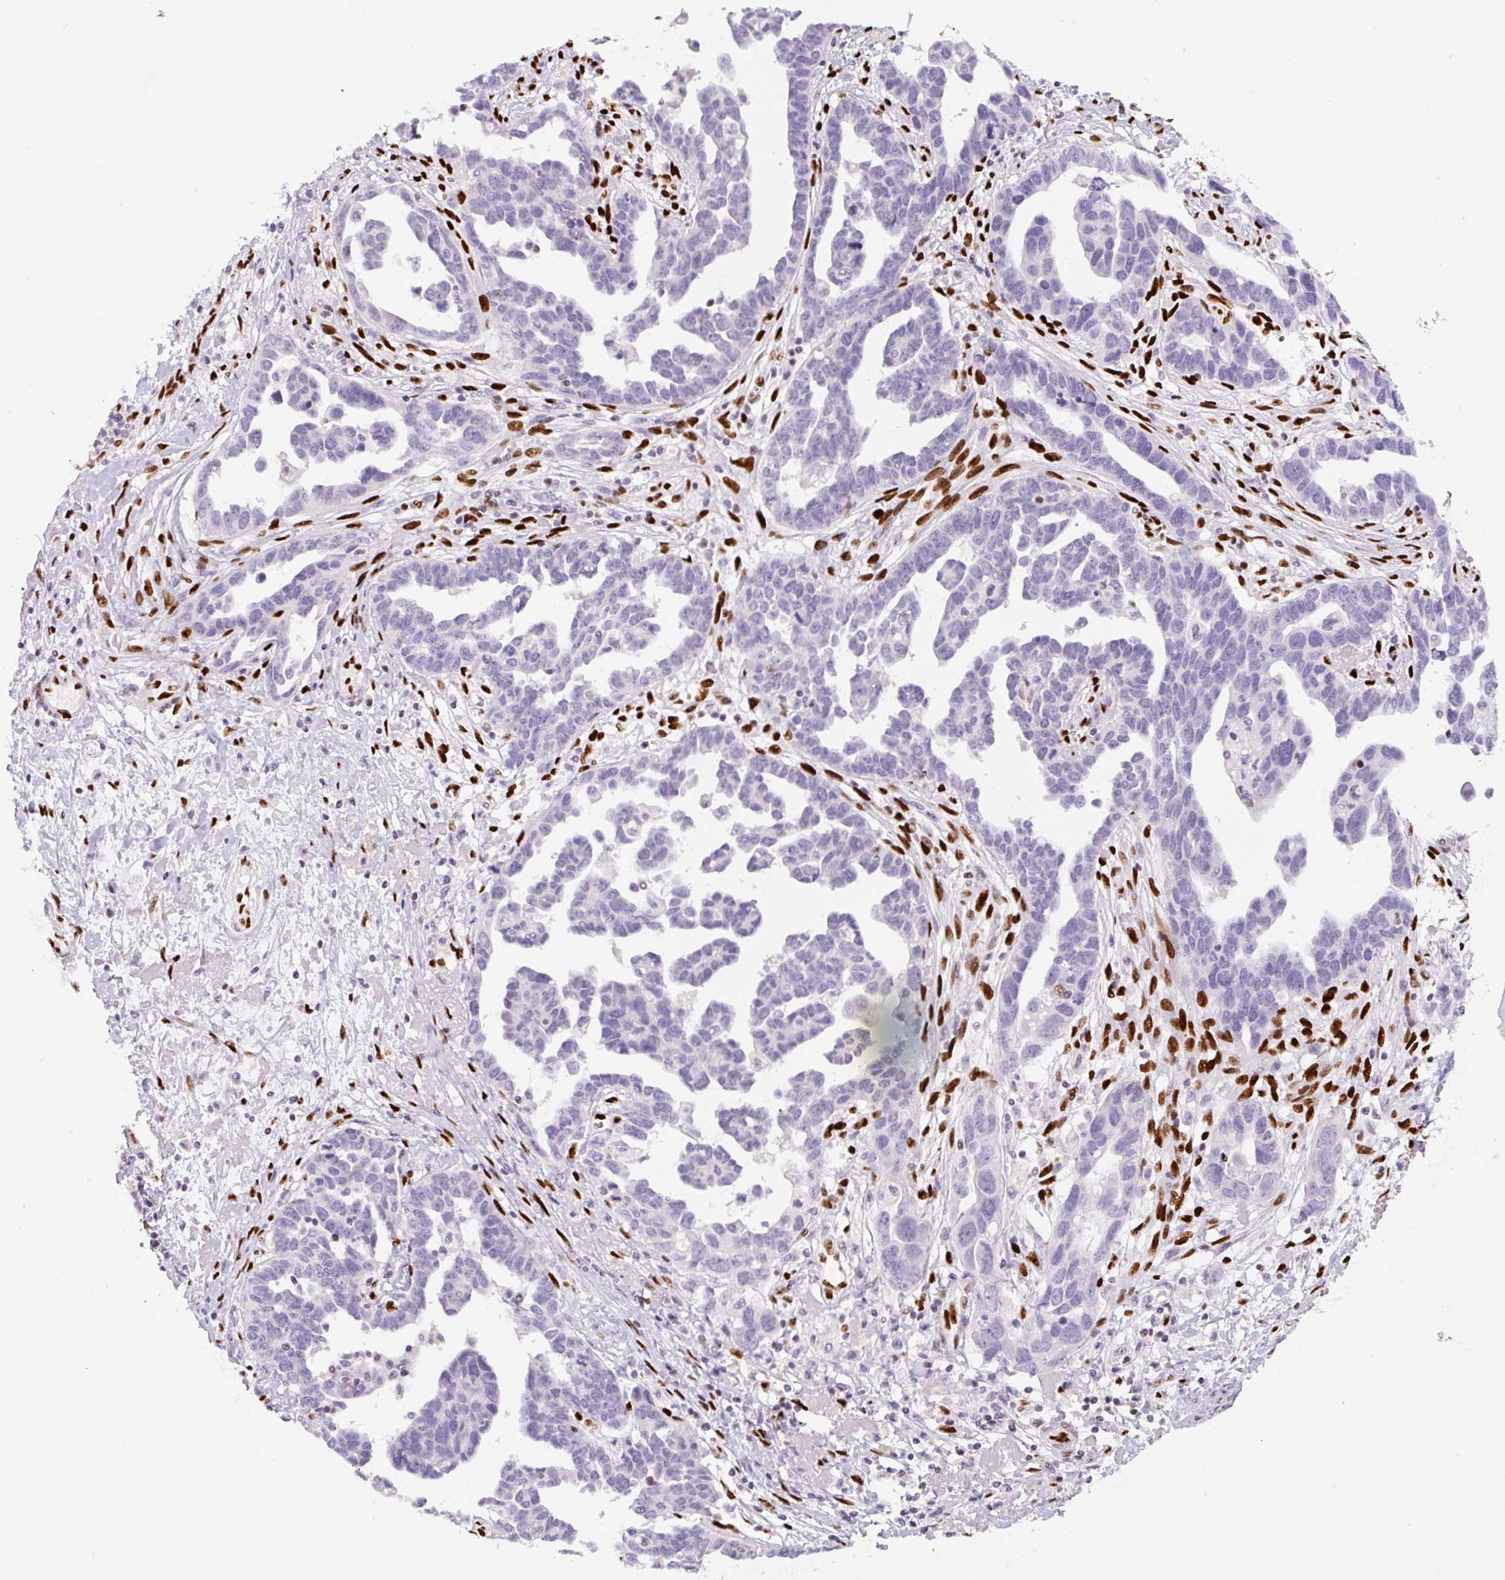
{"staining": {"intensity": "negative", "quantity": "none", "location": "none"}, "tissue": "ovarian cancer", "cell_type": "Tumor cells", "image_type": "cancer", "snomed": [{"axis": "morphology", "description": "Cystadenocarcinoma, serous, NOS"}, {"axis": "topography", "description": "Ovary"}], "caption": "This photomicrograph is of ovarian cancer stained with immunohistochemistry to label a protein in brown with the nuclei are counter-stained blue. There is no staining in tumor cells.", "gene": "ZEB1", "patient": {"sex": "female", "age": 54}}